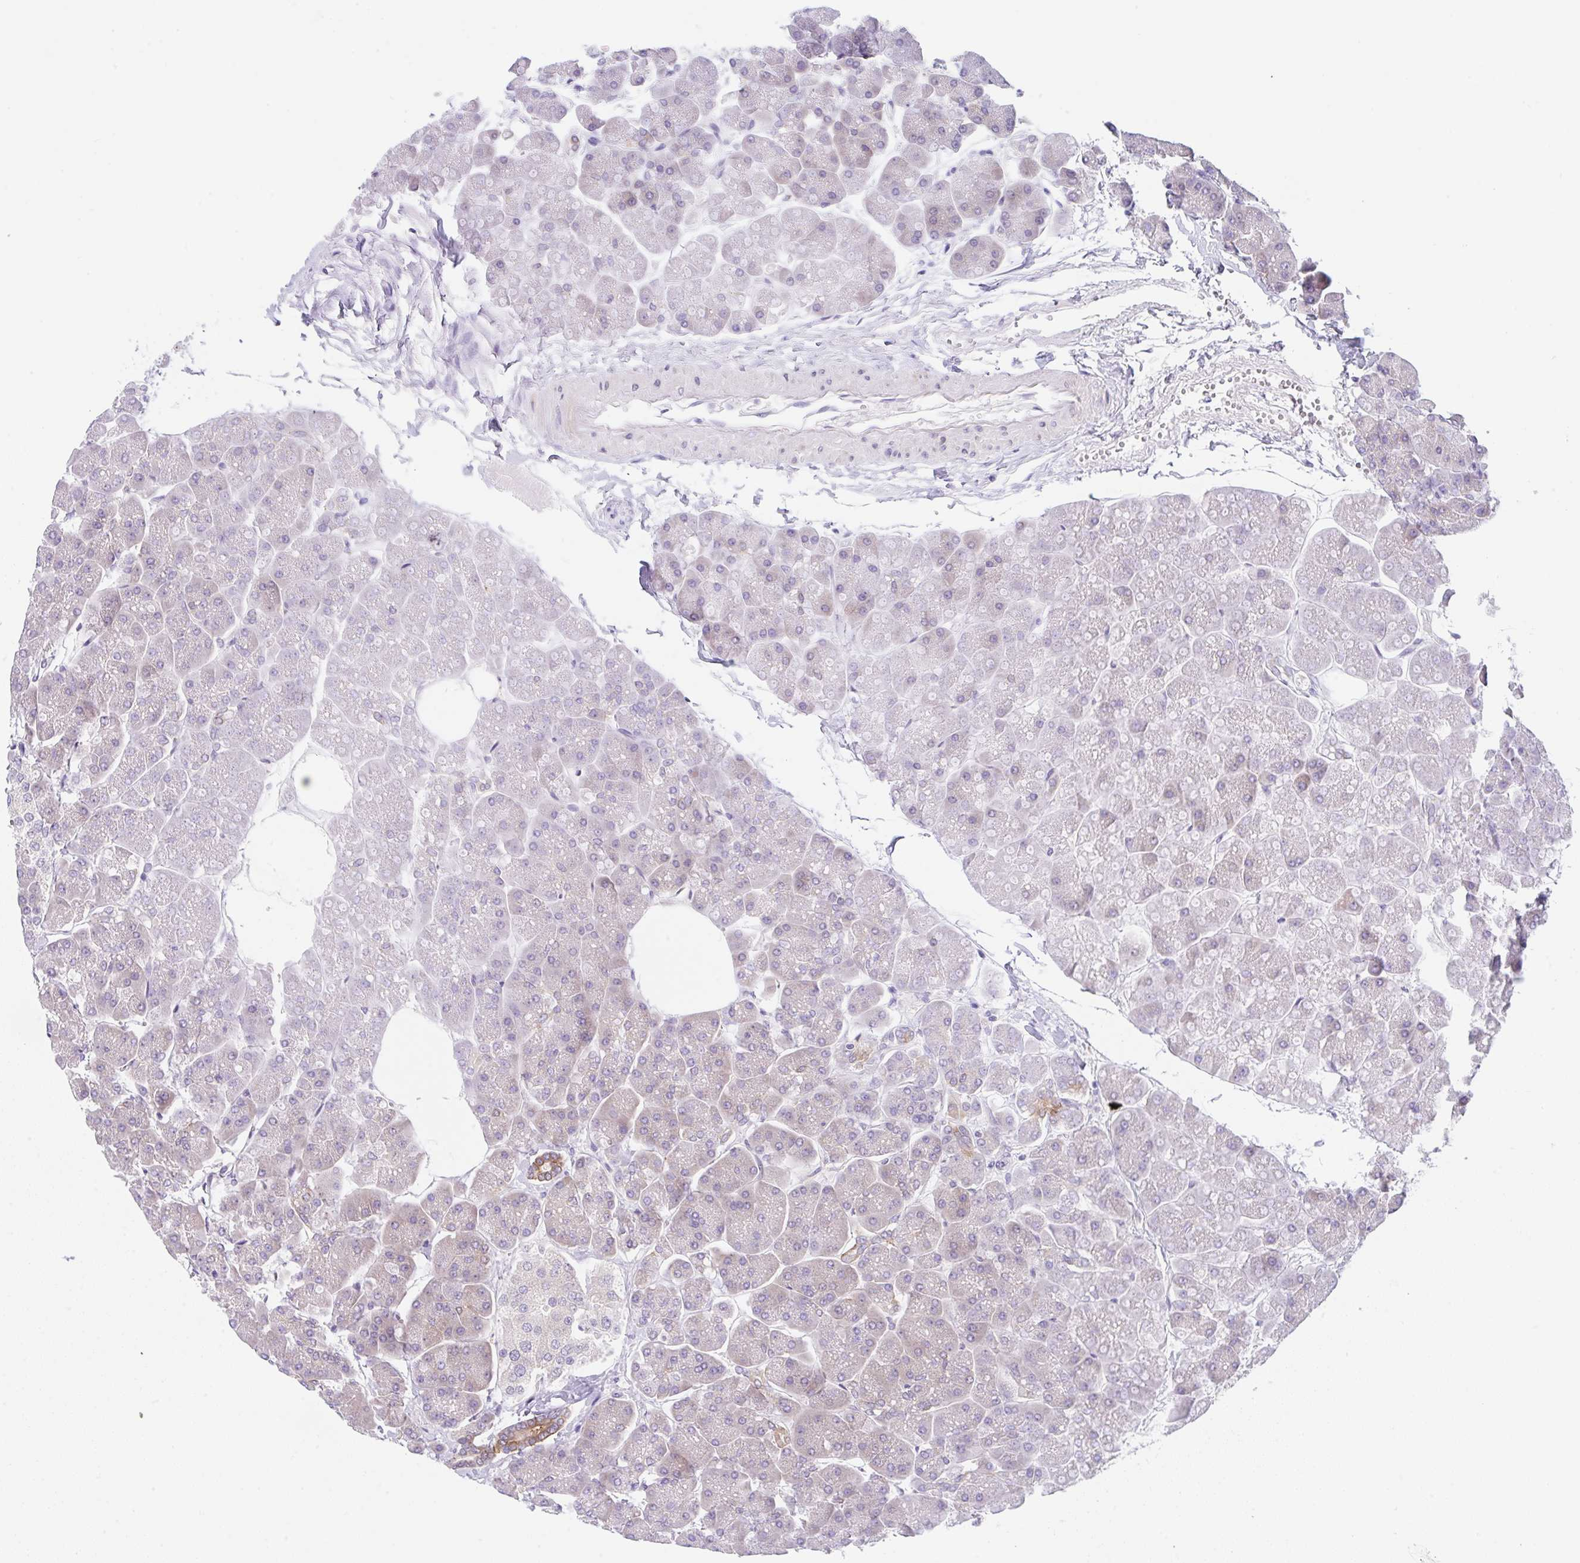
{"staining": {"intensity": "moderate", "quantity": "<25%", "location": "cytoplasmic/membranous"}, "tissue": "pancreas", "cell_type": "Exocrine glandular cells", "image_type": "normal", "snomed": [{"axis": "morphology", "description": "Normal tissue, NOS"}, {"axis": "topography", "description": "Pancreas"}, {"axis": "topography", "description": "Peripheral nerve tissue"}], "caption": "Exocrine glandular cells demonstrate moderate cytoplasmic/membranous staining in approximately <25% of cells in unremarkable pancreas. The protein of interest is shown in brown color, while the nuclei are stained blue.", "gene": "TRAF4", "patient": {"sex": "male", "age": 54}}